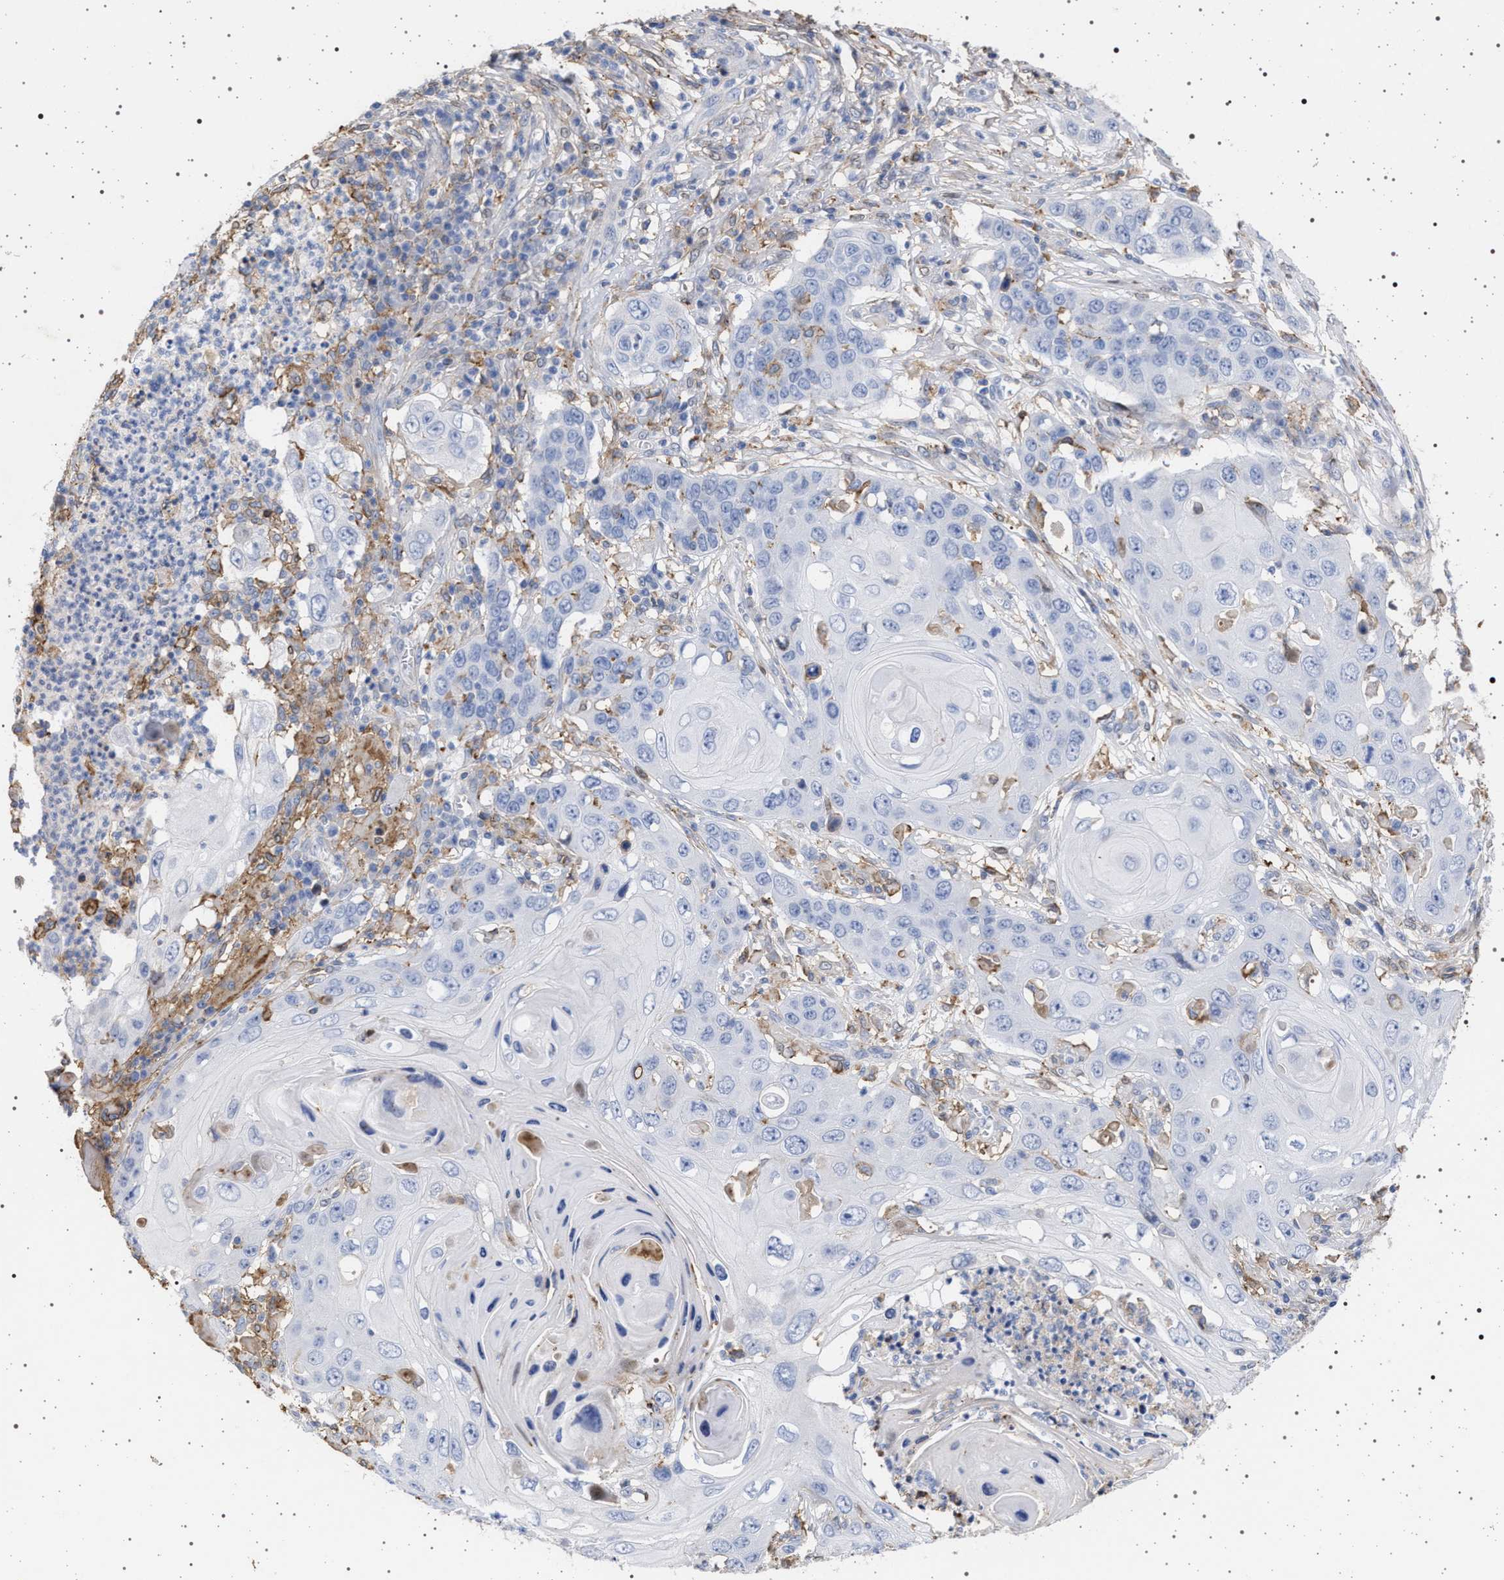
{"staining": {"intensity": "negative", "quantity": "none", "location": "none"}, "tissue": "skin cancer", "cell_type": "Tumor cells", "image_type": "cancer", "snomed": [{"axis": "morphology", "description": "Squamous cell carcinoma, NOS"}, {"axis": "topography", "description": "Skin"}], "caption": "IHC of human squamous cell carcinoma (skin) displays no staining in tumor cells.", "gene": "PLG", "patient": {"sex": "male", "age": 55}}